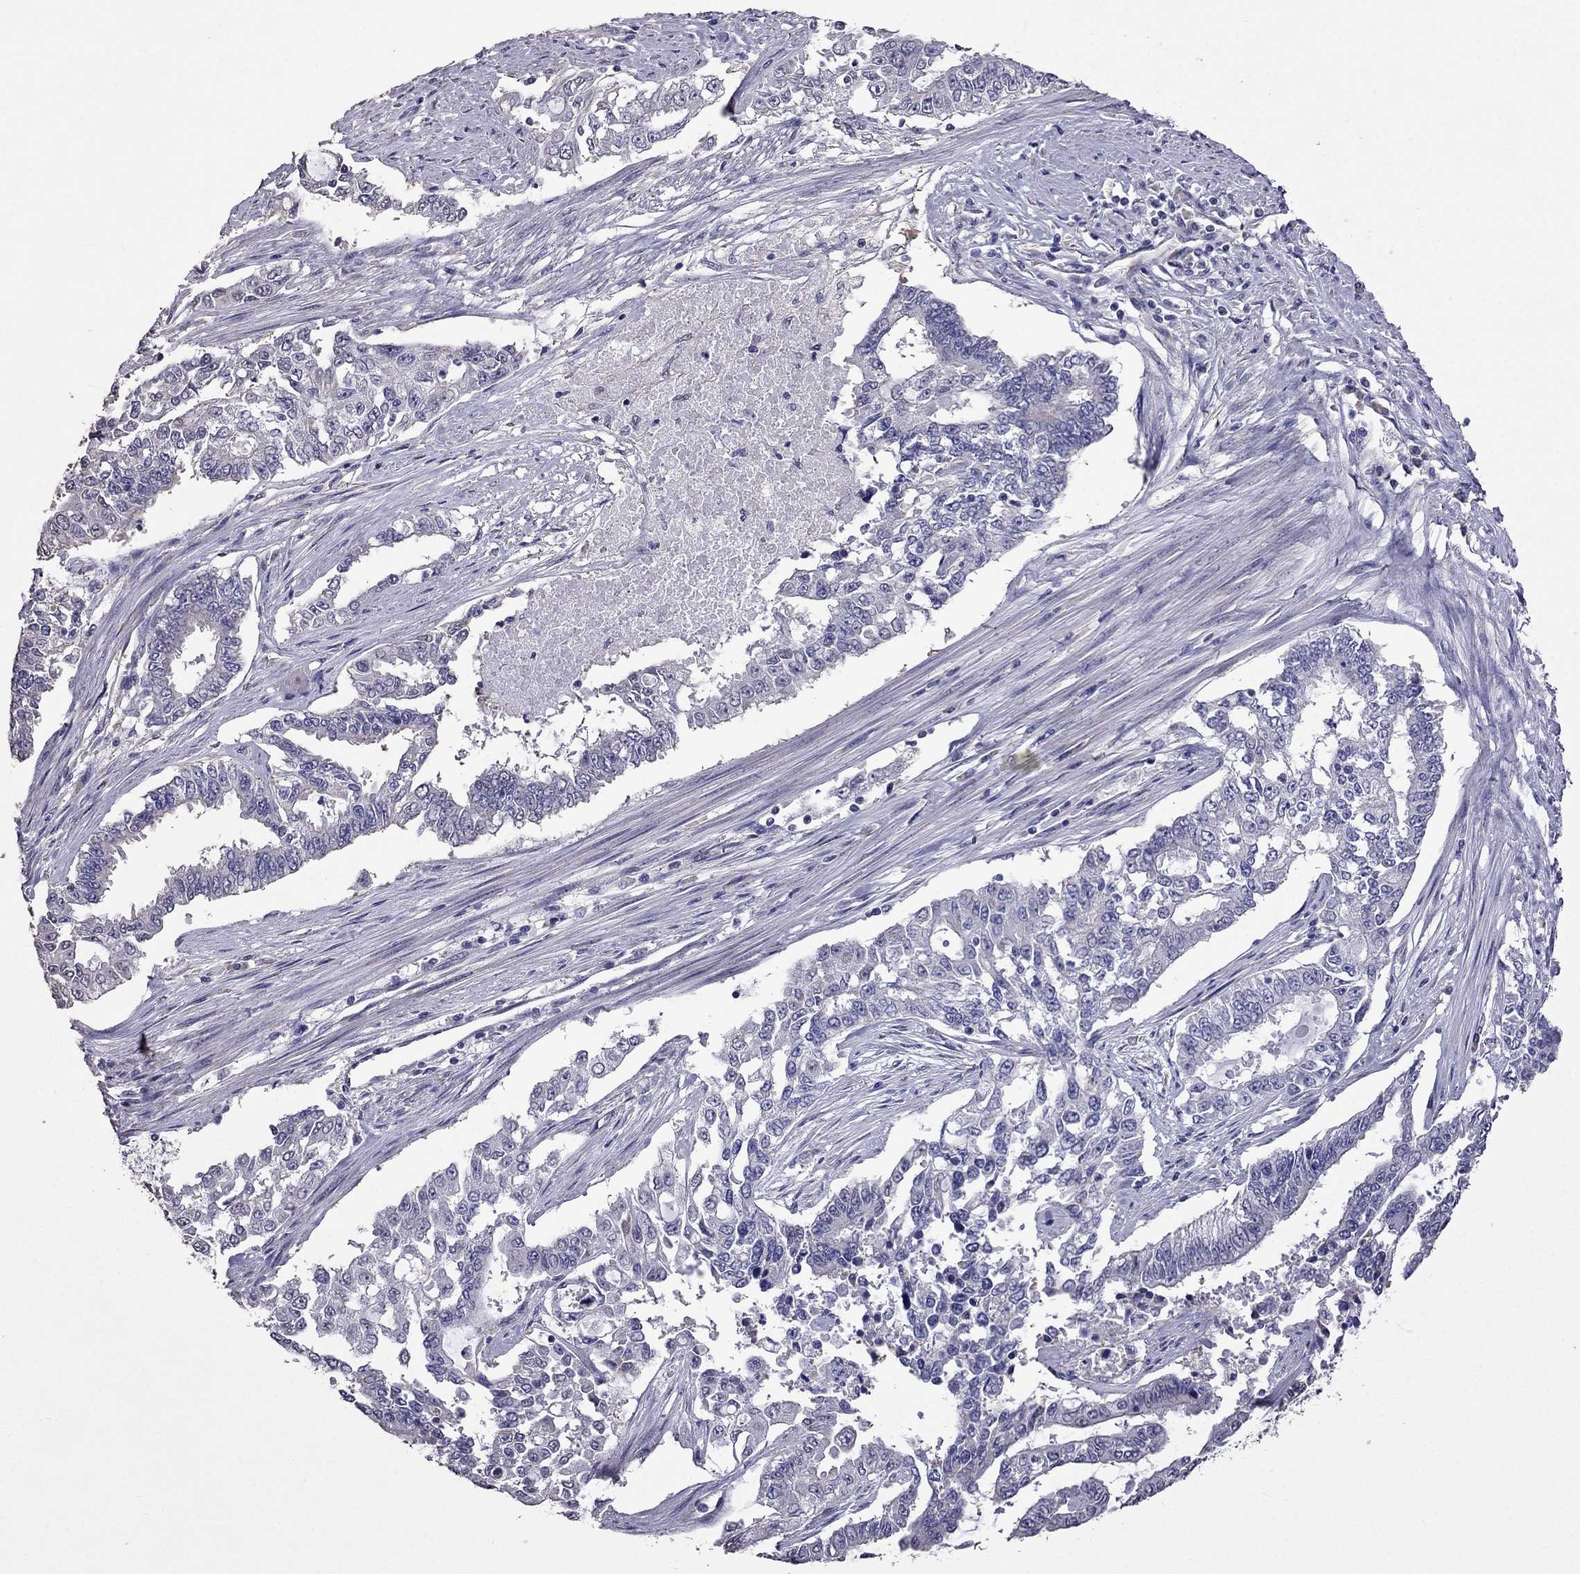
{"staining": {"intensity": "negative", "quantity": "none", "location": "none"}, "tissue": "endometrial cancer", "cell_type": "Tumor cells", "image_type": "cancer", "snomed": [{"axis": "morphology", "description": "Adenocarcinoma, NOS"}, {"axis": "topography", "description": "Uterus"}], "caption": "IHC histopathology image of human endometrial cancer stained for a protein (brown), which reveals no expression in tumor cells.", "gene": "AK5", "patient": {"sex": "female", "age": 59}}